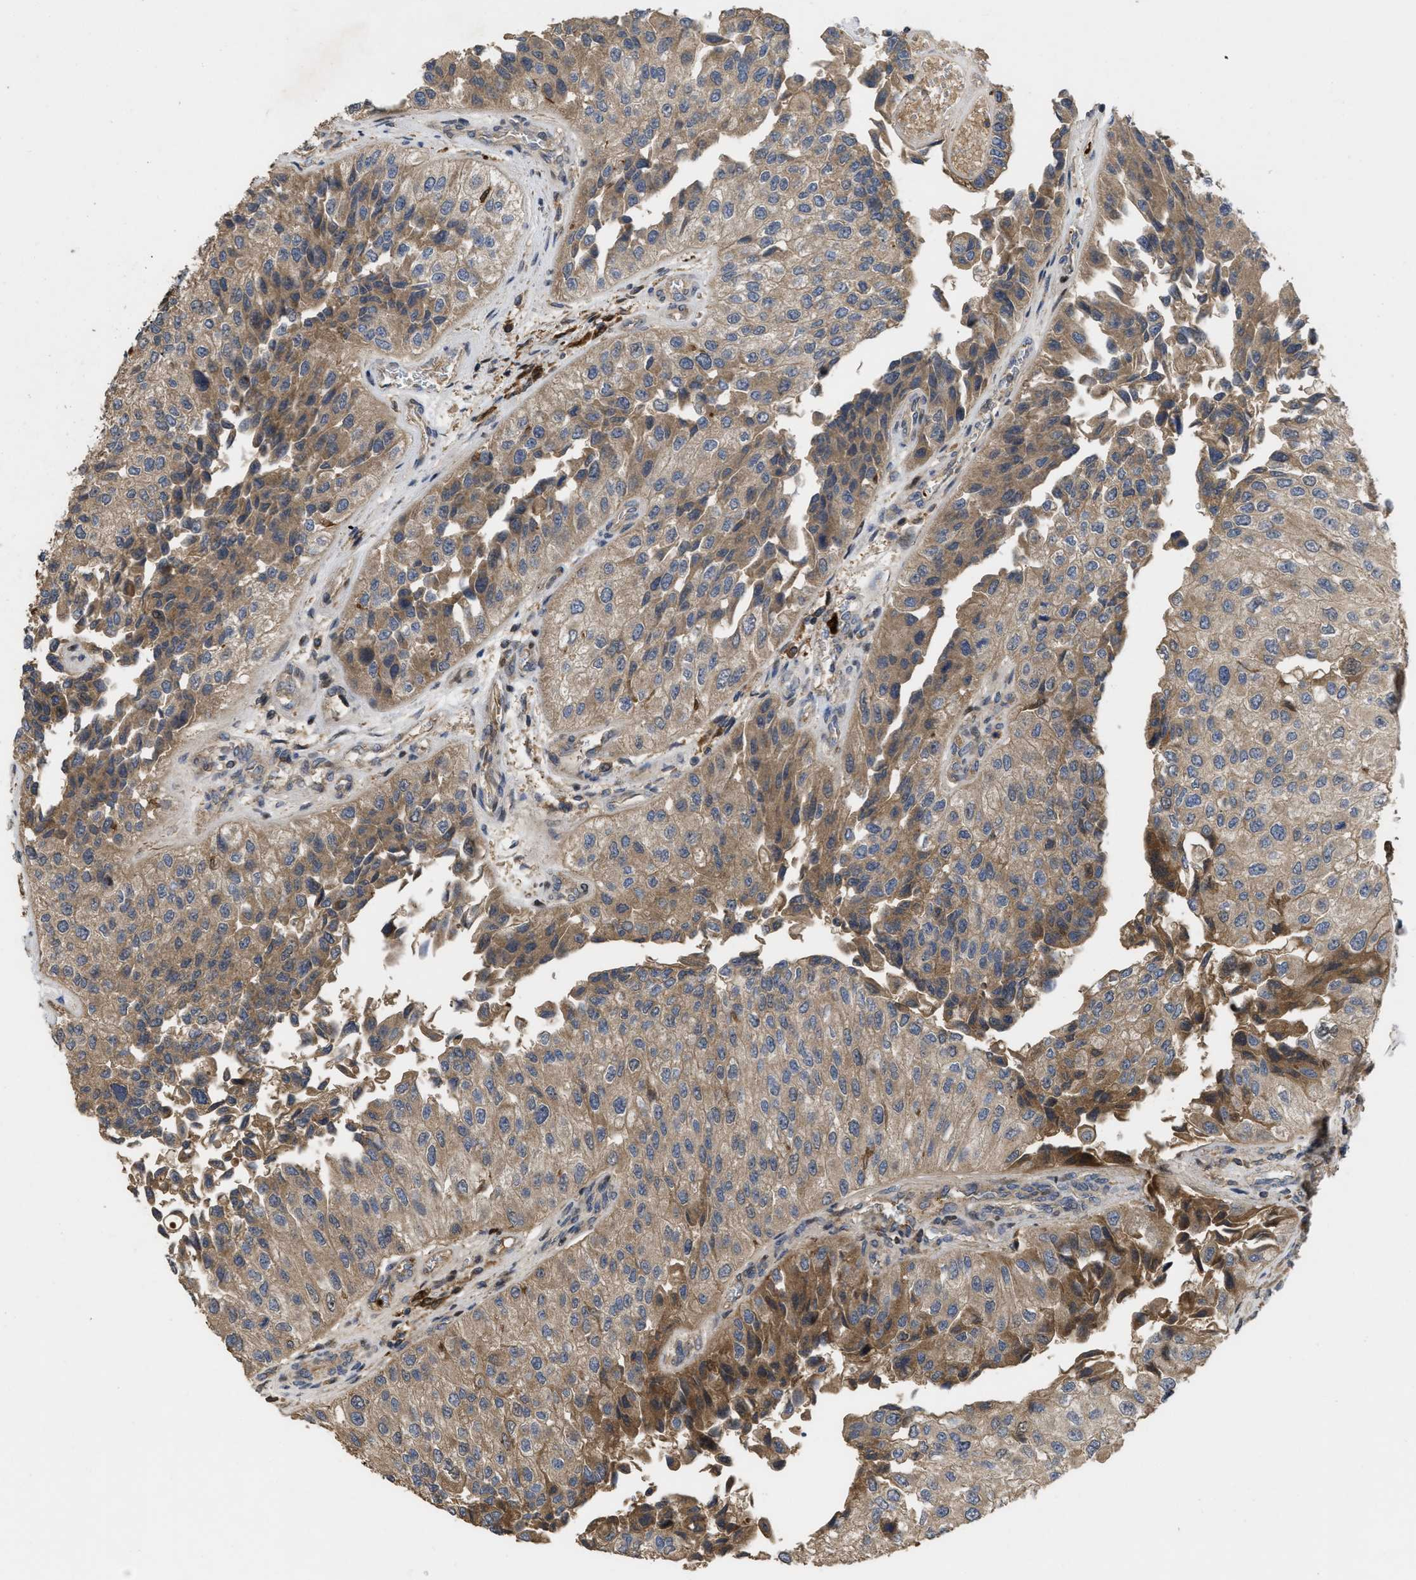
{"staining": {"intensity": "moderate", "quantity": ">75%", "location": "cytoplasmic/membranous"}, "tissue": "urothelial cancer", "cell_type": "Tumor cells", "image_type": "cancer", "snomed": [{"axis": "morphology", "description": "Urothelial carcinoma, High grade"}, {"axis": "topography", "description": "Kidney"}, {"axis": "topography", "description": "Urinary bladder"}], "caption": "Human urothelial cancer stained for a protein (brown) reveals moderate cytoplasmic/membranous positive expression in approximately >75% of tumor cells.", "gene": "CBR3", "patient": {"sex": "male", "age": 77}}